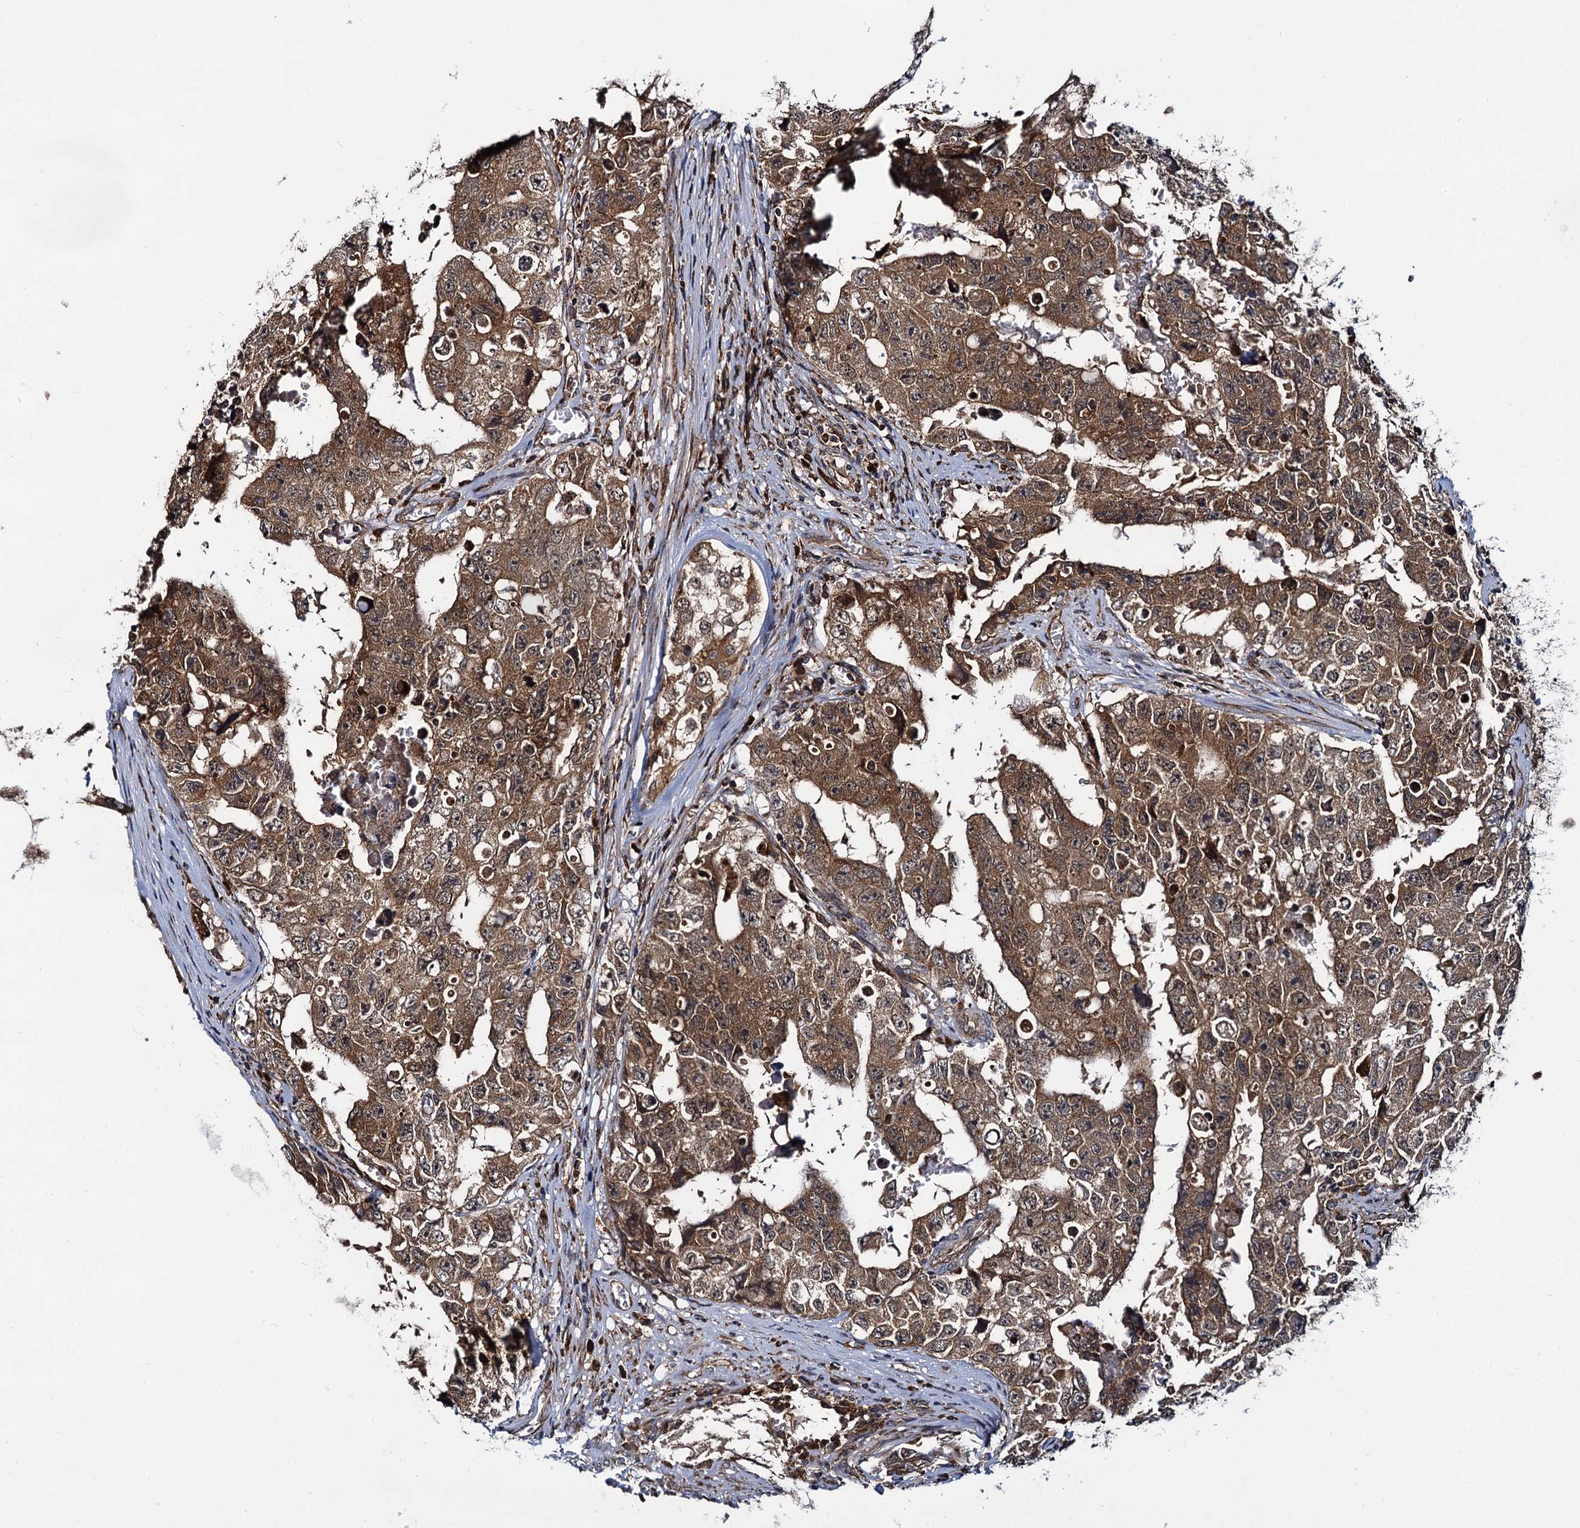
{"staining": {"intensity": "moderate", "quantity": ">75%", "location": "cytoplasmic/membranous"}, "tissue": "testis cancer", "cell_type": "Tumor cells", "image_type": "cancer", "snomed": [{"axis": "morphology", "description": "Carcinoma, Embryonal, NOS"}, {"axis": "topography", "description": "Testis"}], "caption": "DAB immunohistochemical staining of human testis embryonal carcinoma shows moderate cytoplasmic/membranous protein expression in approximately >75% of tumor cells. (Stains: DAB (3,3'-diaminobenzidine) in brown, nuclei in blue, Microscopy: brightfield microscopy at high magnification).", "gene": "UFM1", "patient": {"sex": "male", "age": 17}}